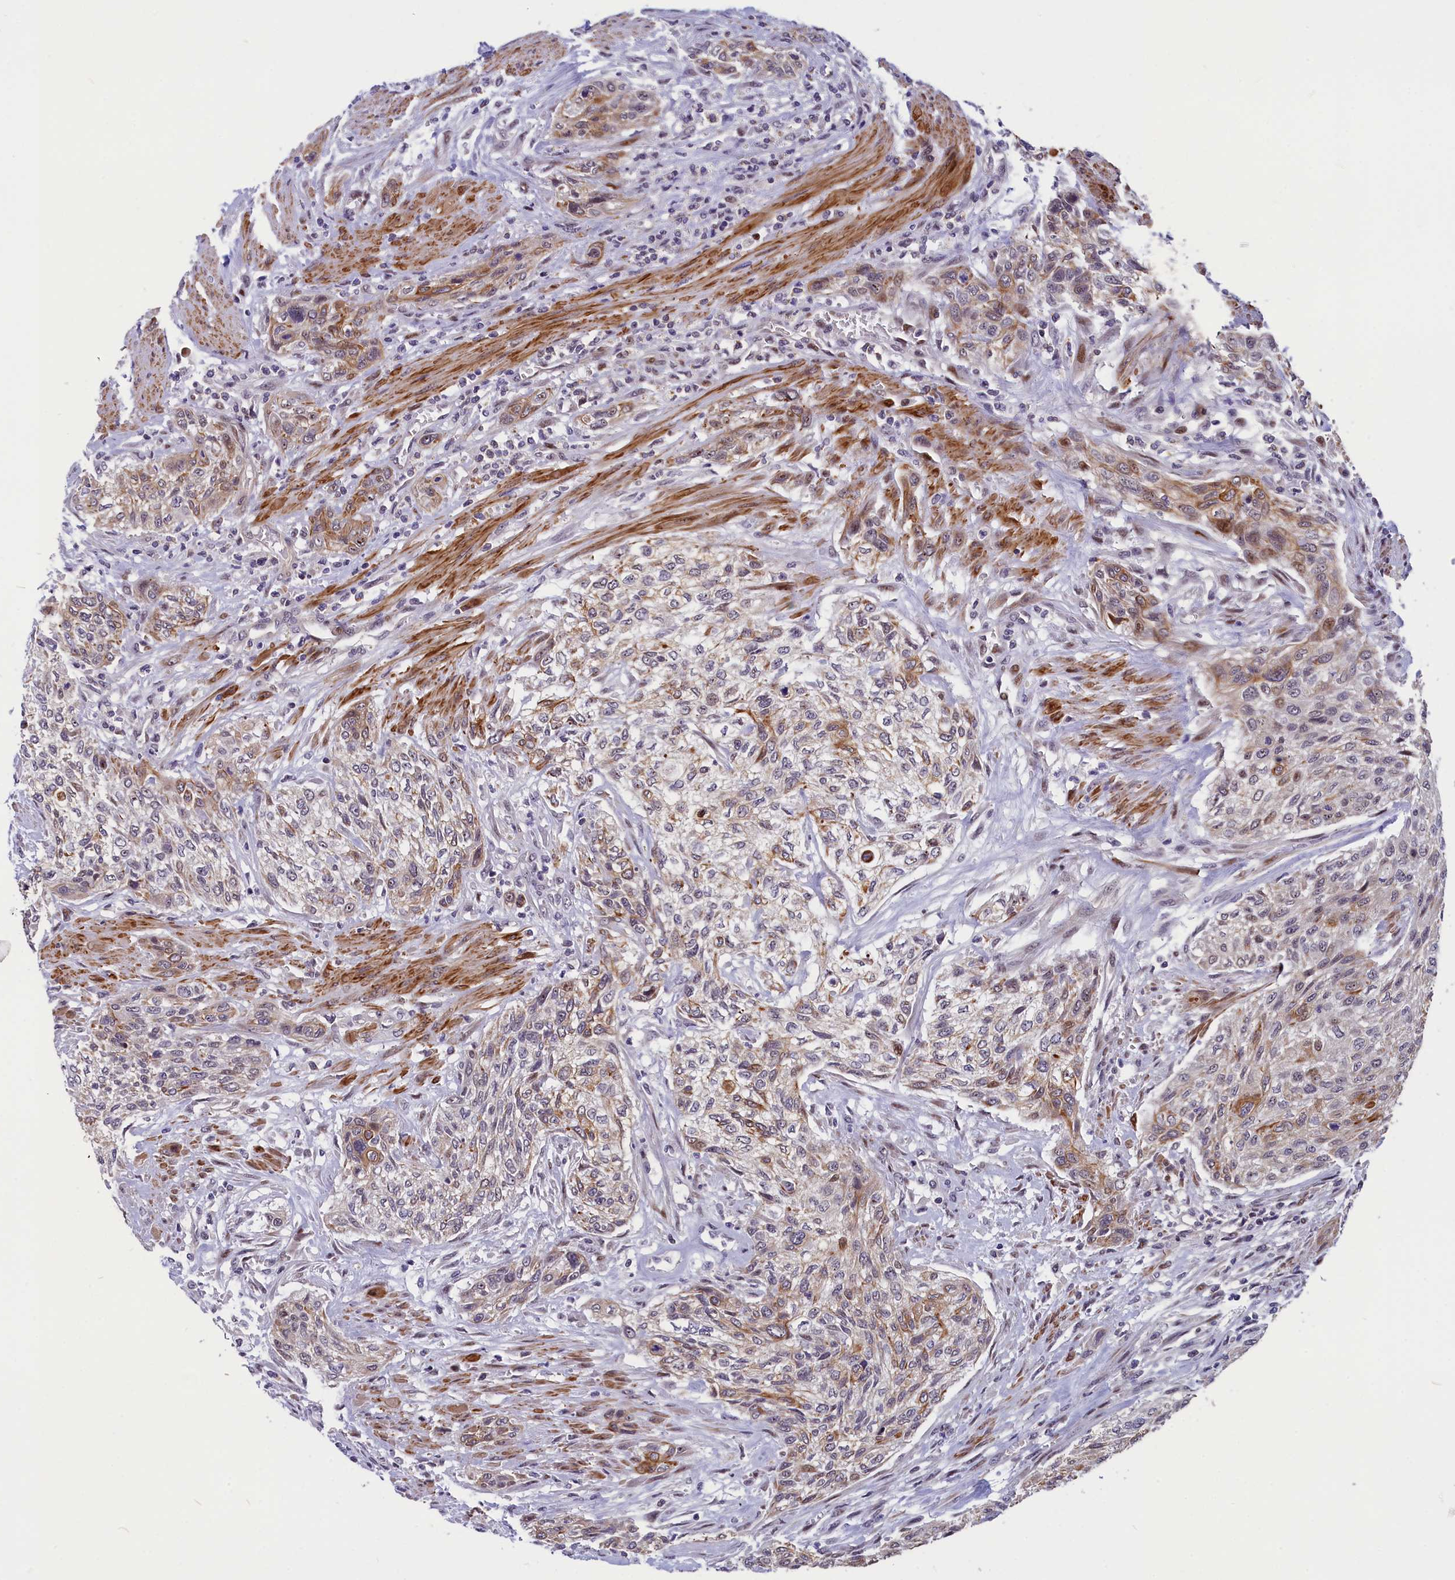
{"staining": {"intensity": "moderate", "quantity": "<25%", "location": "cytoplasmic/membranous"}, "tissue": "urothelial cancer", "cell_type": "Tumor cells", "image_type": "cancer", "snomed": [{"axis": "morphology", "description": "Urothelial carcinoma, High grade"}, {"axis": "topography", "description": "Urinary bladder"}], "caption": "A micrograph showing moderate cytoplasmic/membranous positivity in approximately <25% of tumor cells in urothelial cancer, as visualized by brown immunohistochemical staining.", "gene": "ANKRD34B", "patient": {"sex": "male", "age": 35}}